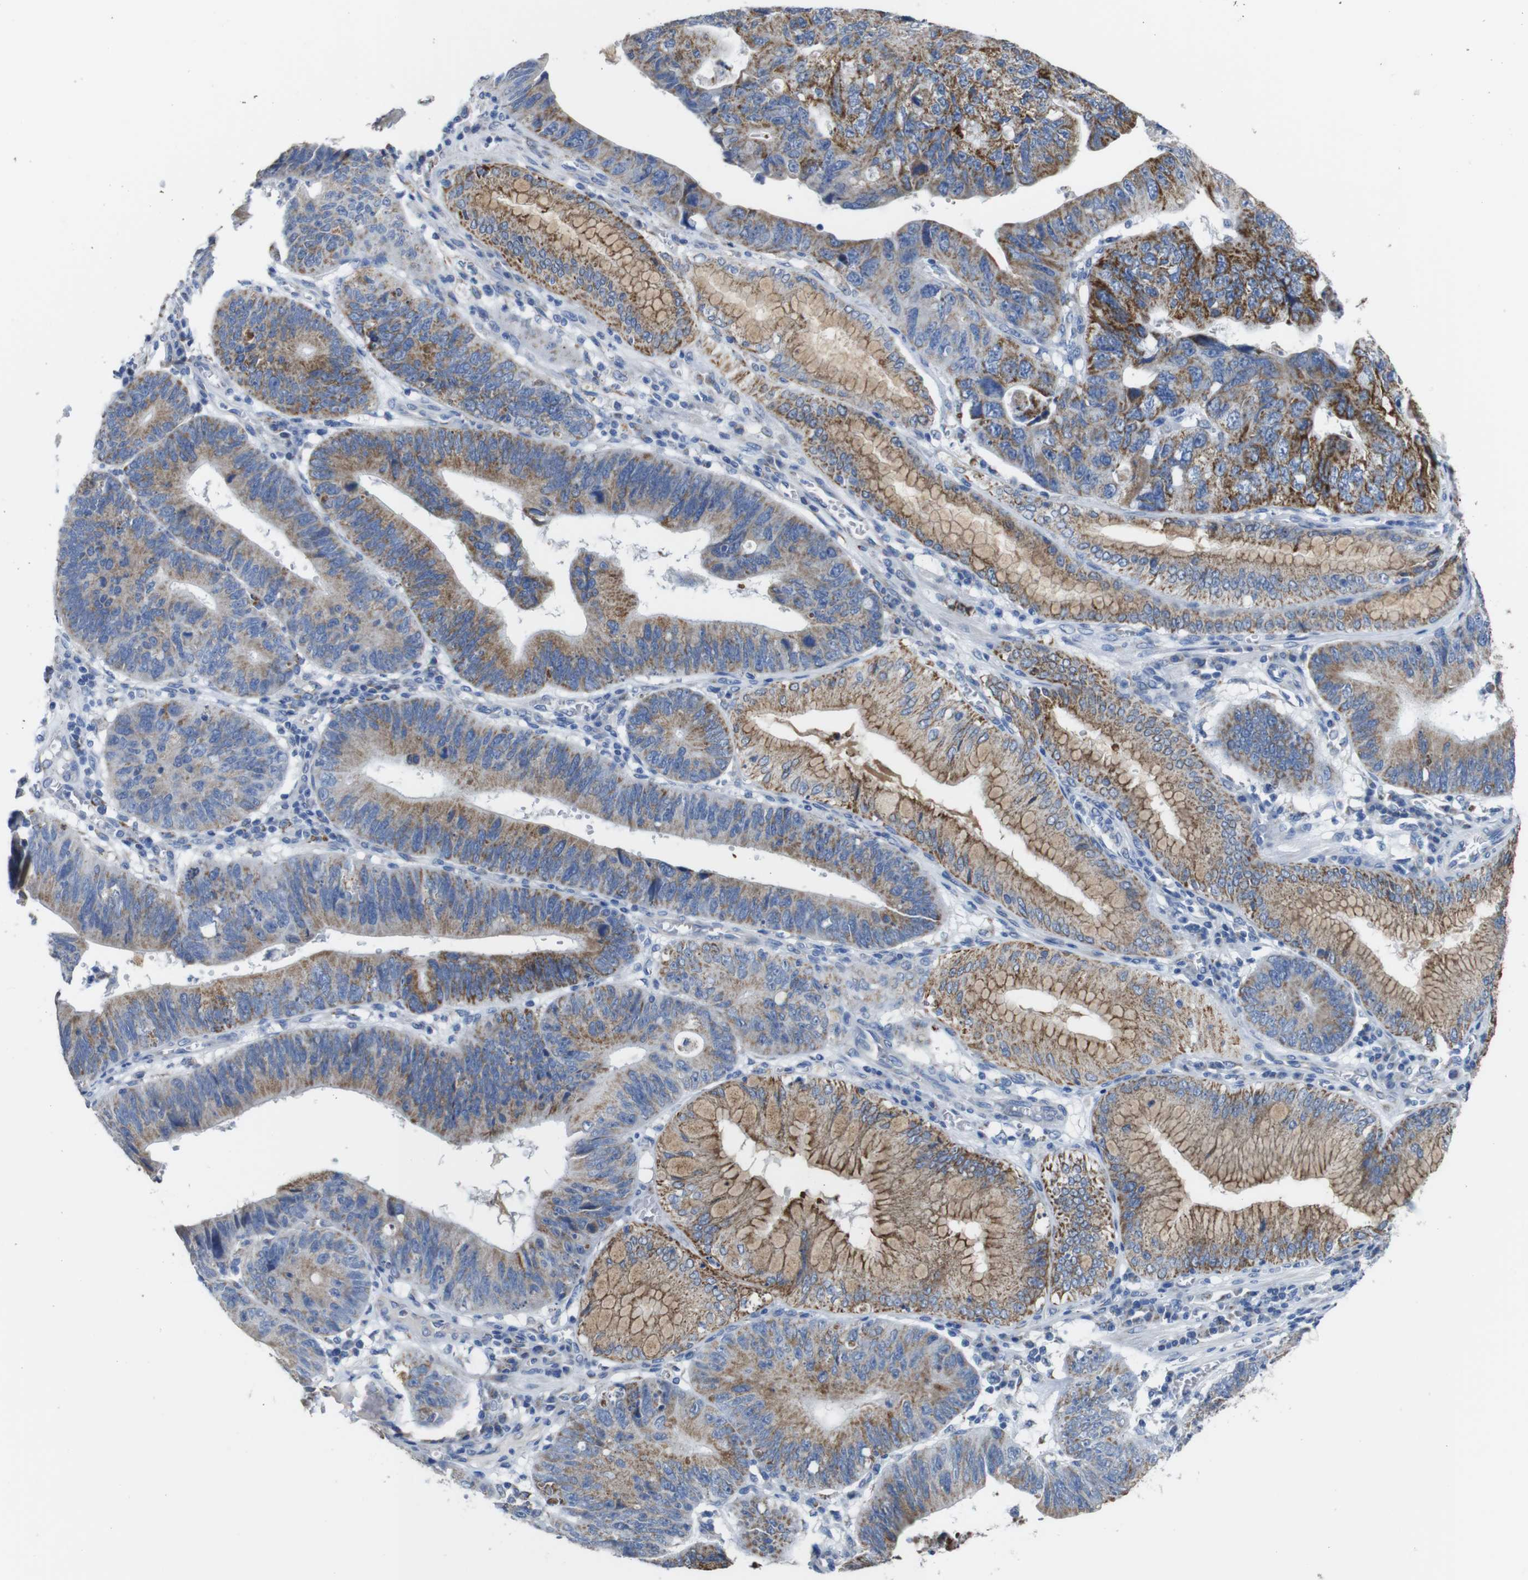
{"staining": {"intensity": "moderate", "quantity": "25%-75%", "location": "cytoplasmic/membranous"}, "tissue": "stomach cancer", "cell_type": "Tumor cells", "image_type": "cancer", "snomed": [{"axis": "morphology", "description": "Adenocarcinoma, NOS"}, {"axis": "topography", "description": "Stomach"}], "caption": "Stomach cancer (adenocarcinoma) was stained to show a protein in brown. There is medium levels of moderate cytoplasmic/membranous staining in about 25%-75% of tumor cells.", "gene": "MAOA", "patient": {"sex": "male", "age": 59}}